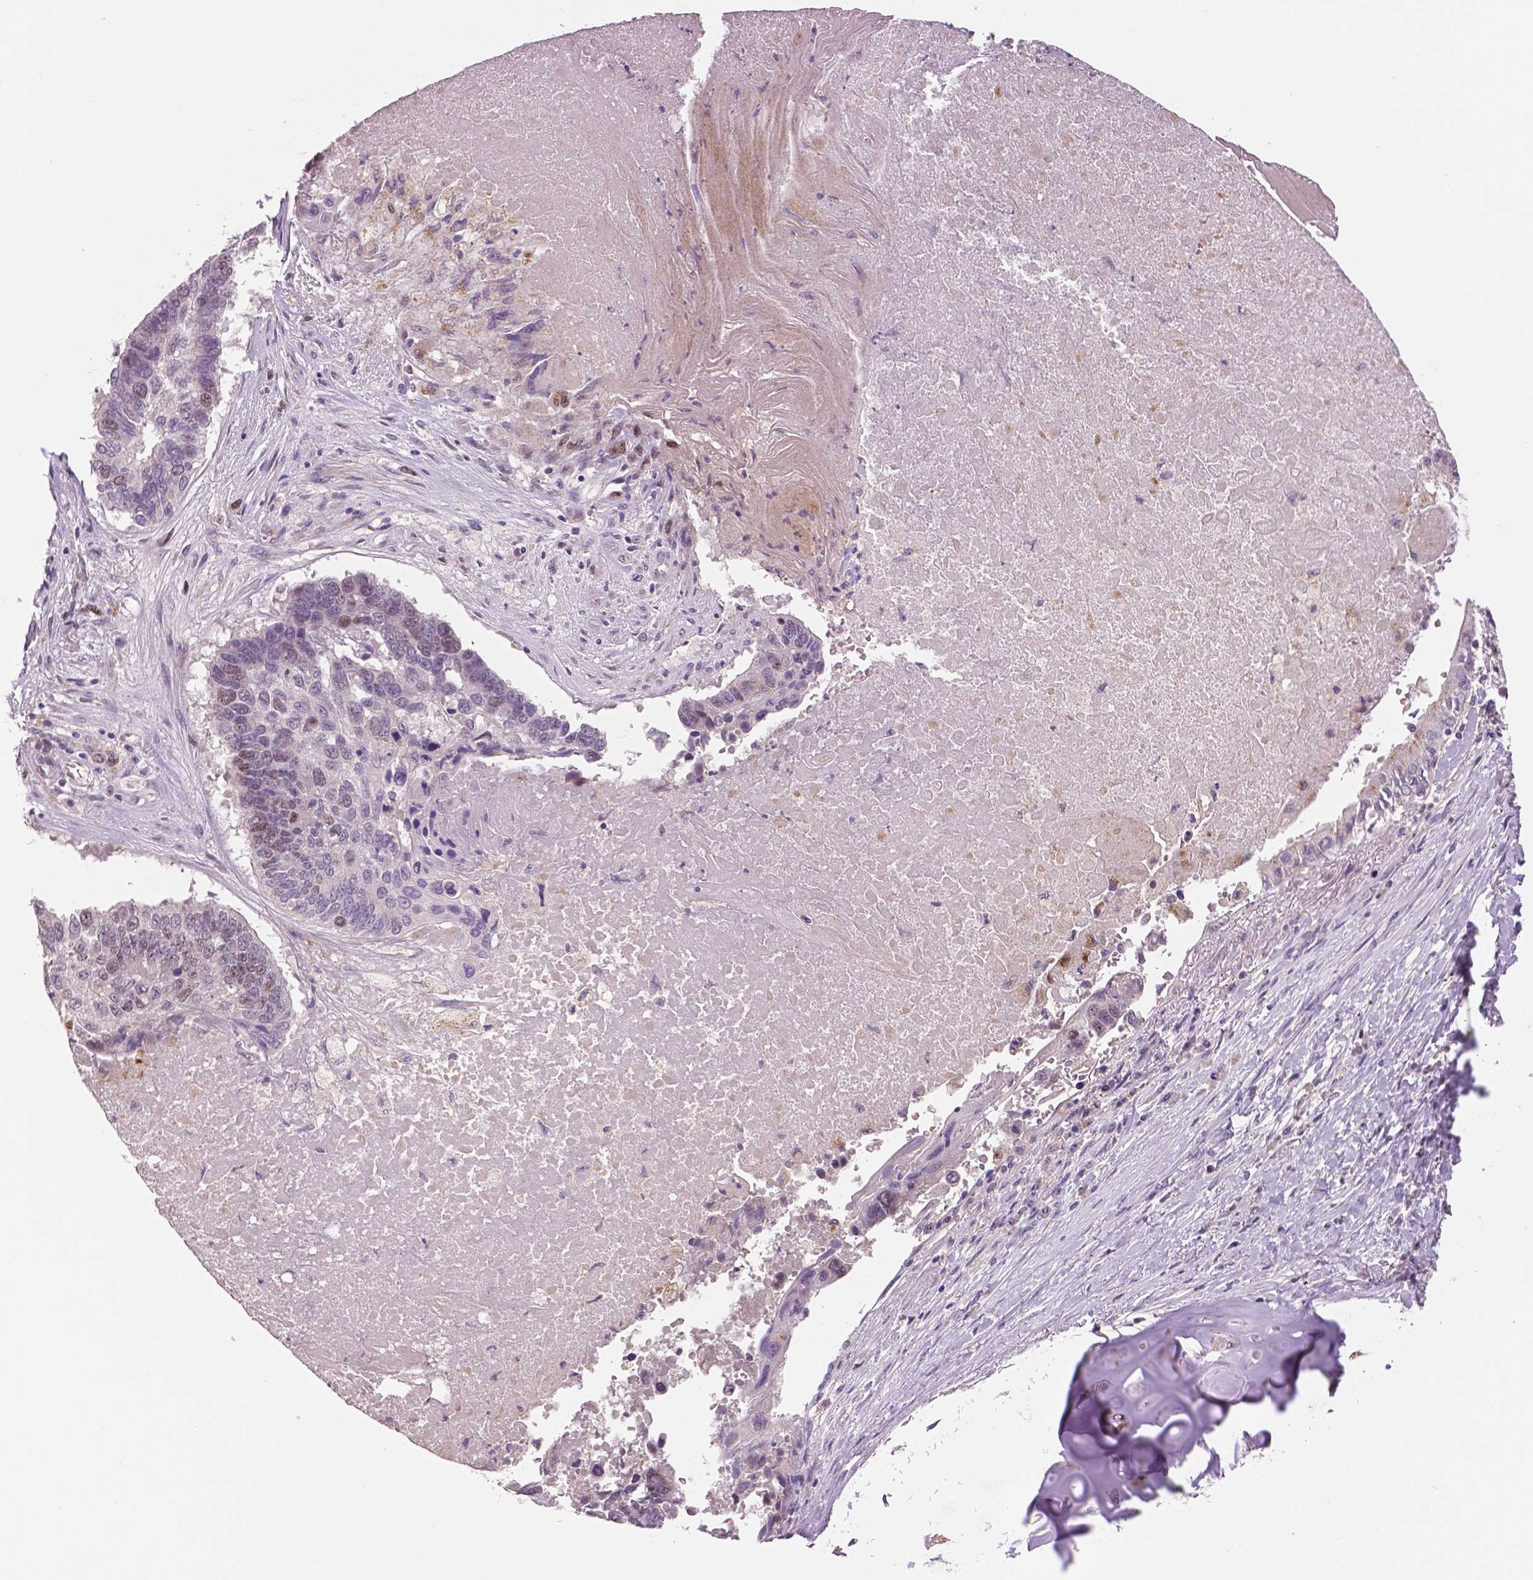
{"staining": {"intensity": "moderate", "quantity": "<25%", "location": "nuclear"}, "tissue": "lung cancer", "cell_type": "Tumor cells", "image_type": "cancer", "snomed": [{"axis": "morphology", "description": "Squamous cell carcinoma, NOS"}, {"axis": "topography", "description": "Lung"}], "caption": "Brown immunohistochemical staining in human lung cancer displays moderate nuclear expression in approximately <25% of tumor cells.", "gene": "MKI67", "patient": {"sex": "male", "age": 73}}